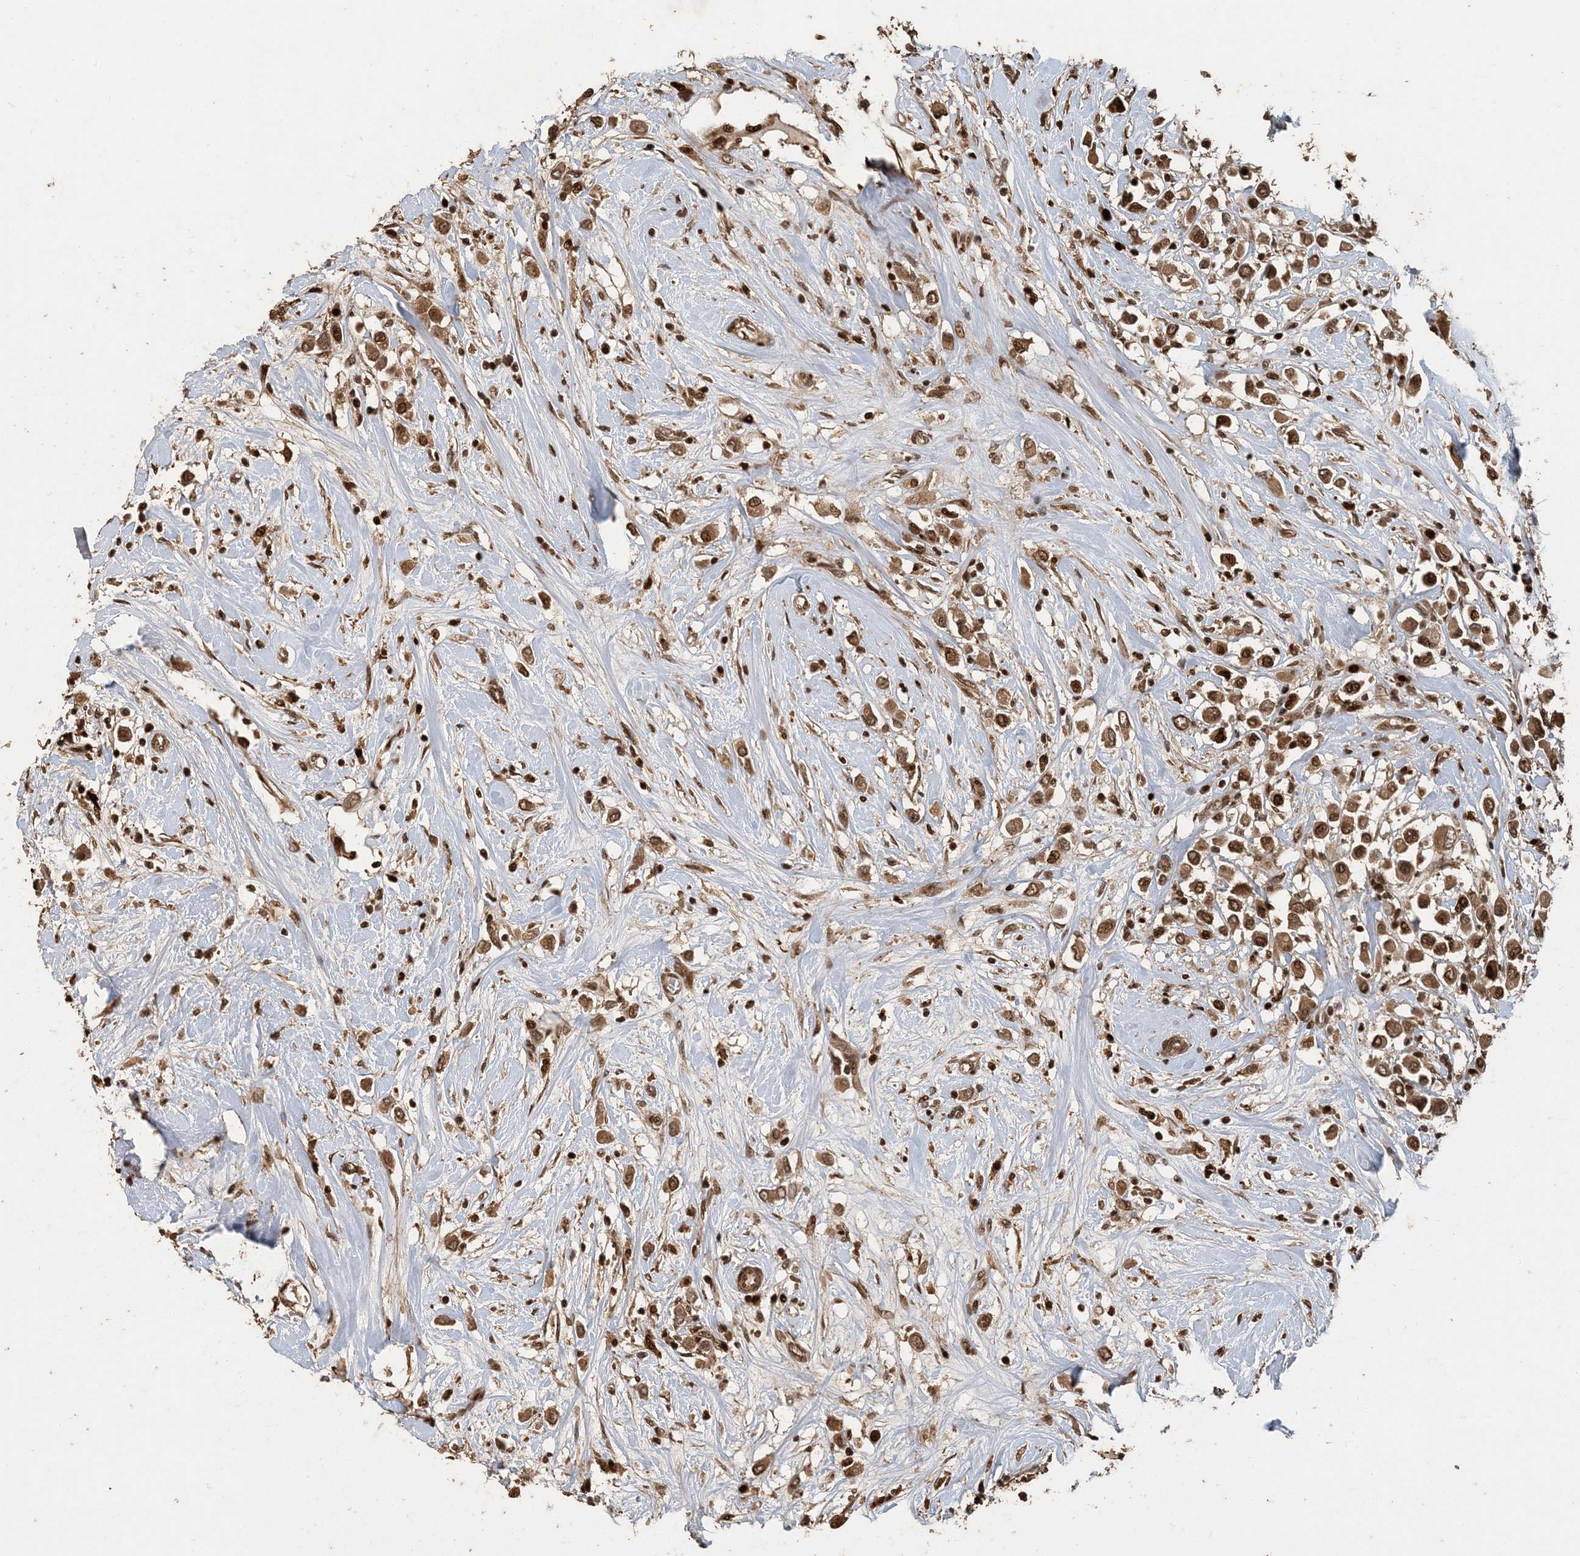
{"staining": {"intensity": "strong", "quantity": ">75%", "location": "cytoplasmic/membranous,nuclear"}, "tissue": "breast cancer", "cell_type": "Tumor cells", "image_type": "cancer", "snomed": [{"axis": "morphology", "description": "Duct carcinoma"}, {"axis": "topography", "description": "Breast"}], "caption": "Human breast cancer stained with a protein marker displays strong staining in tumor cells.", "gene": "ATP13A2", "patient": {"sex": "female", "age": 61}}